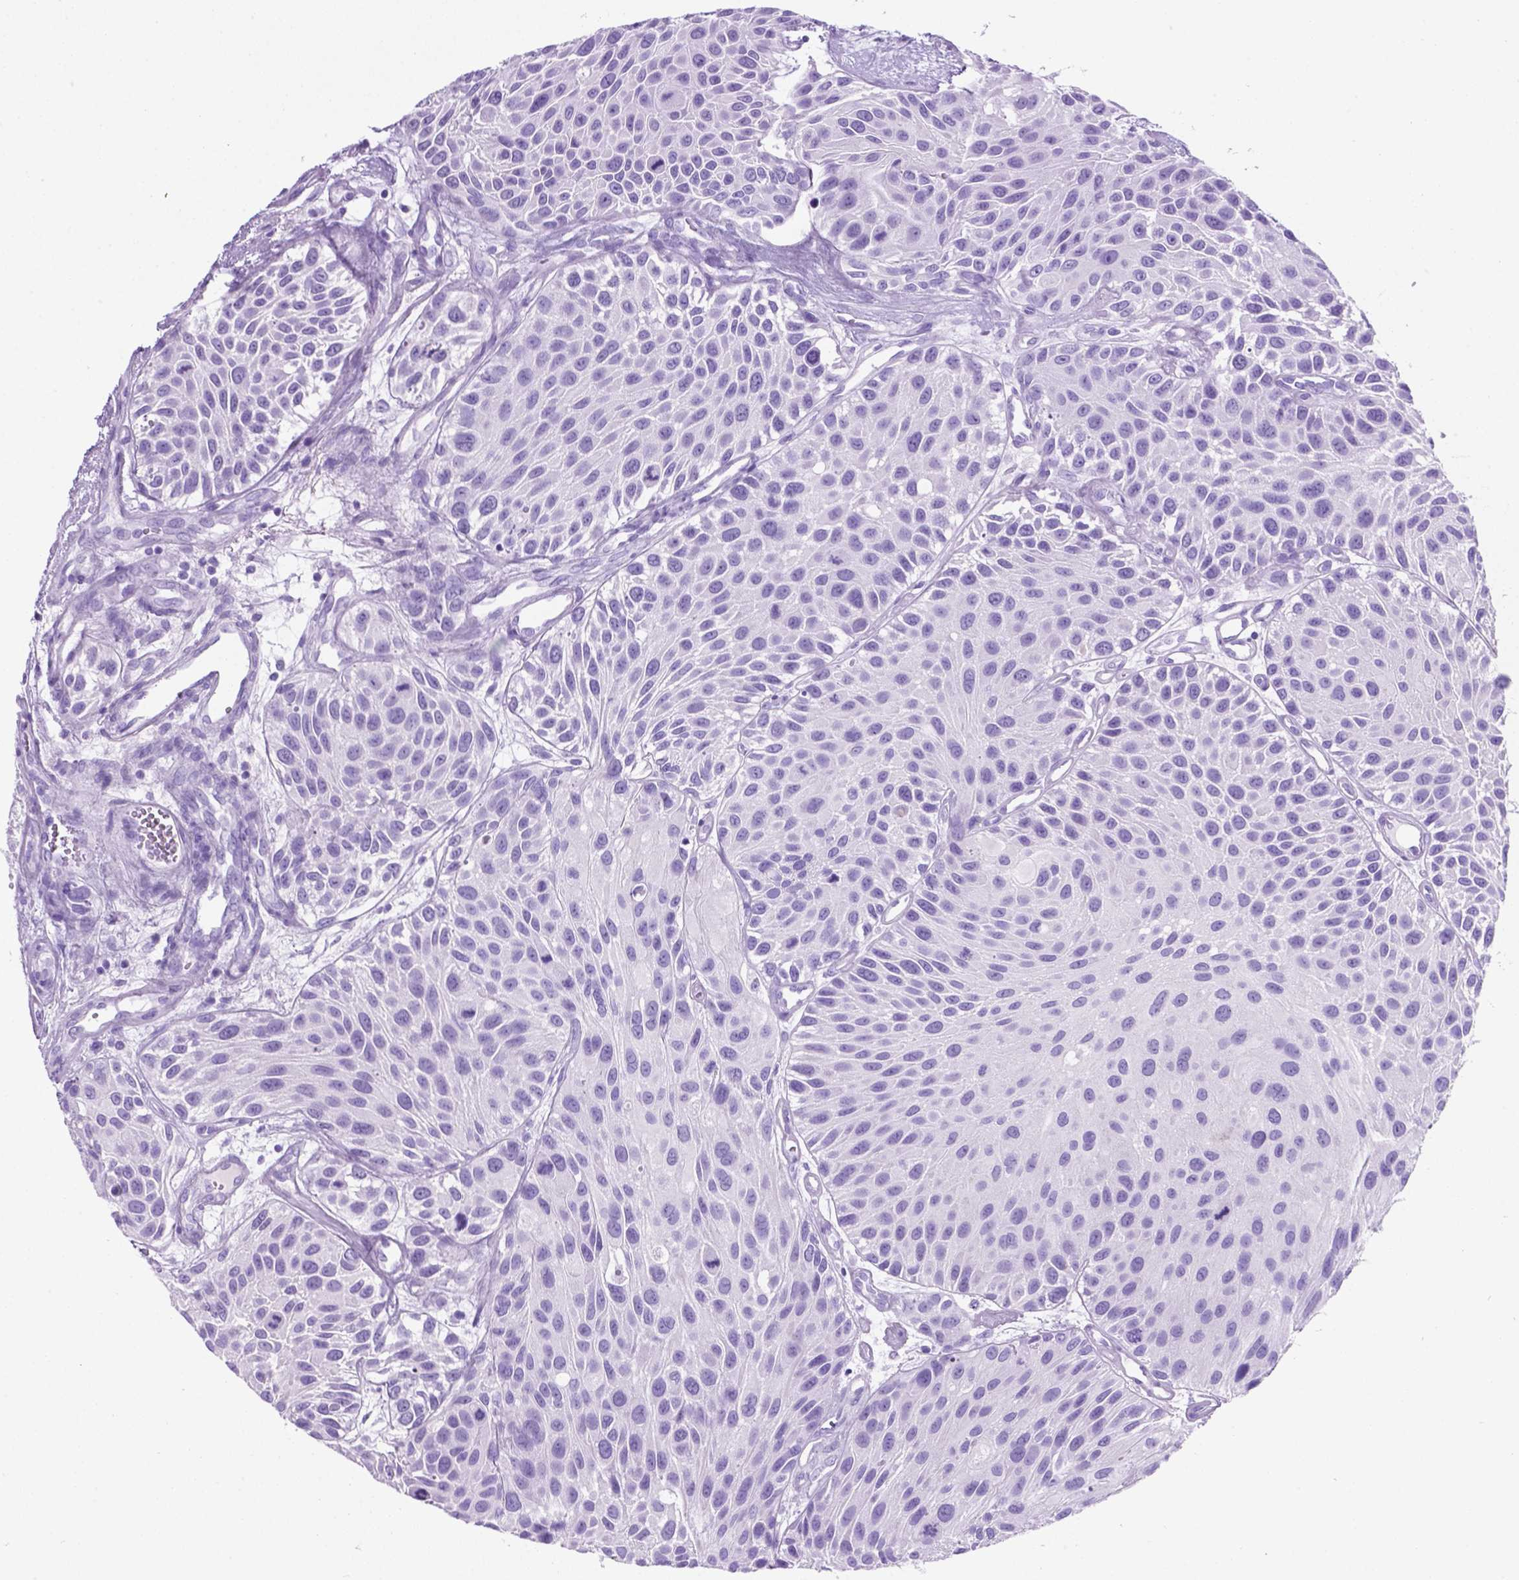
{"staining": {"intensity": "negative", "quantity": "none", "location": "none"}, "tissue": "urothelial cancer", "cell_type": "Tumor cells", "image_type": "cancer", "snomed": [{"axis": "morphology", "description": "Urothelial carcinoma, Low grade"}, {"axis": "topography", "description": "Urinary bladder"}], "caption": "Histopathology image shows no significant protein positivity in tumor cells of low-grade urothelial carcinoma.", "gene": "C17orf107", "patient": {"sex": "female", "age": 87}}